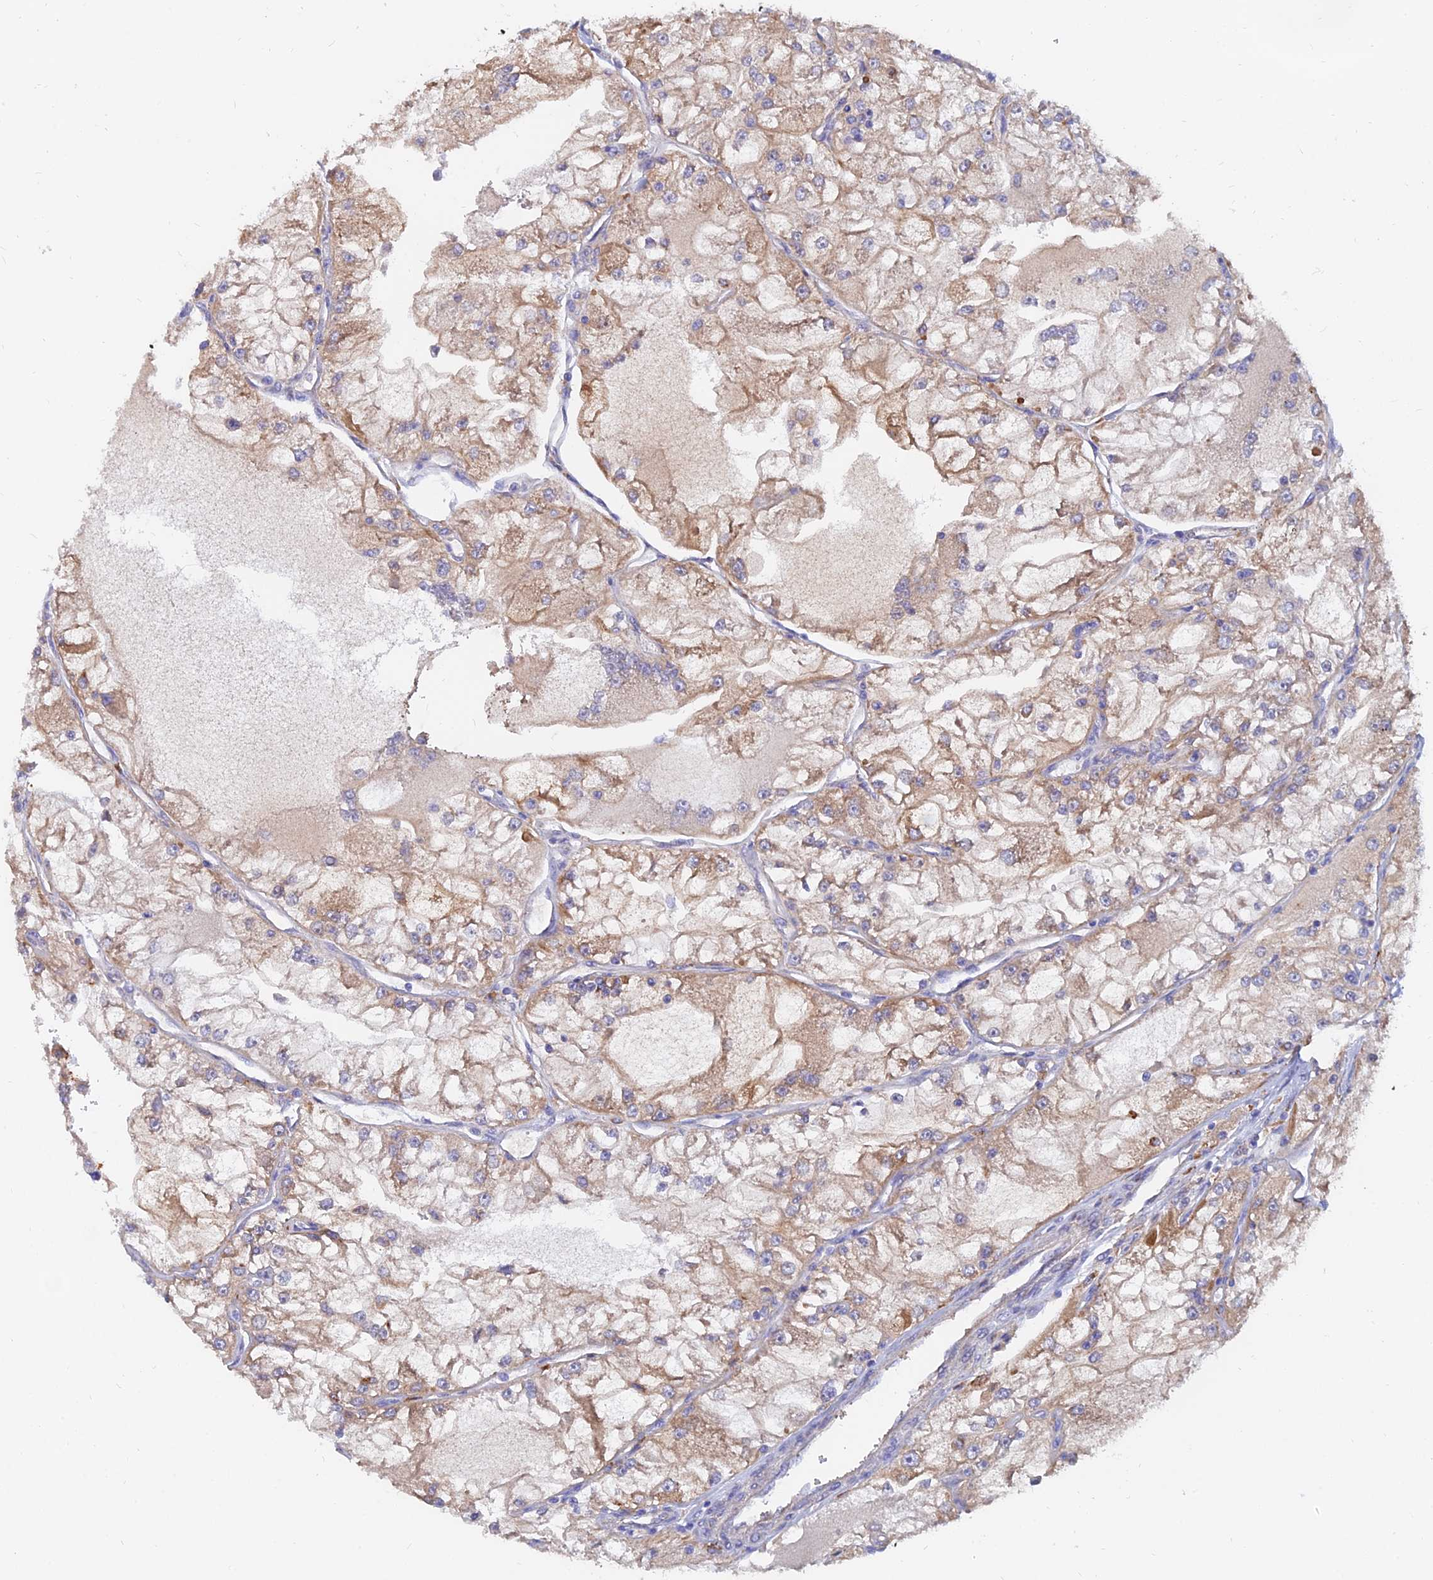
{"staining": {"intensity": "weak", "quantity": ">75%", "location": "cytoplasmic/membranous"}, "tissue": "renal cancer", "cell_type": "Tumor cells", "image_type": "cancer", "snomed": [{"axis": "morphology", "description": "Adenocarcinoma, NOS"}, {"axis": "topography", "description": "Kidney"}], "caption": "Immunohistochemistry (DAB) staining of human adenocarcinoma (renal) displays weak cytoplasmic/membranous protein expression in approximately >75% of tumor cells.", "gene": "CDK18", "patient": {"sex": "female", "age": 72}}